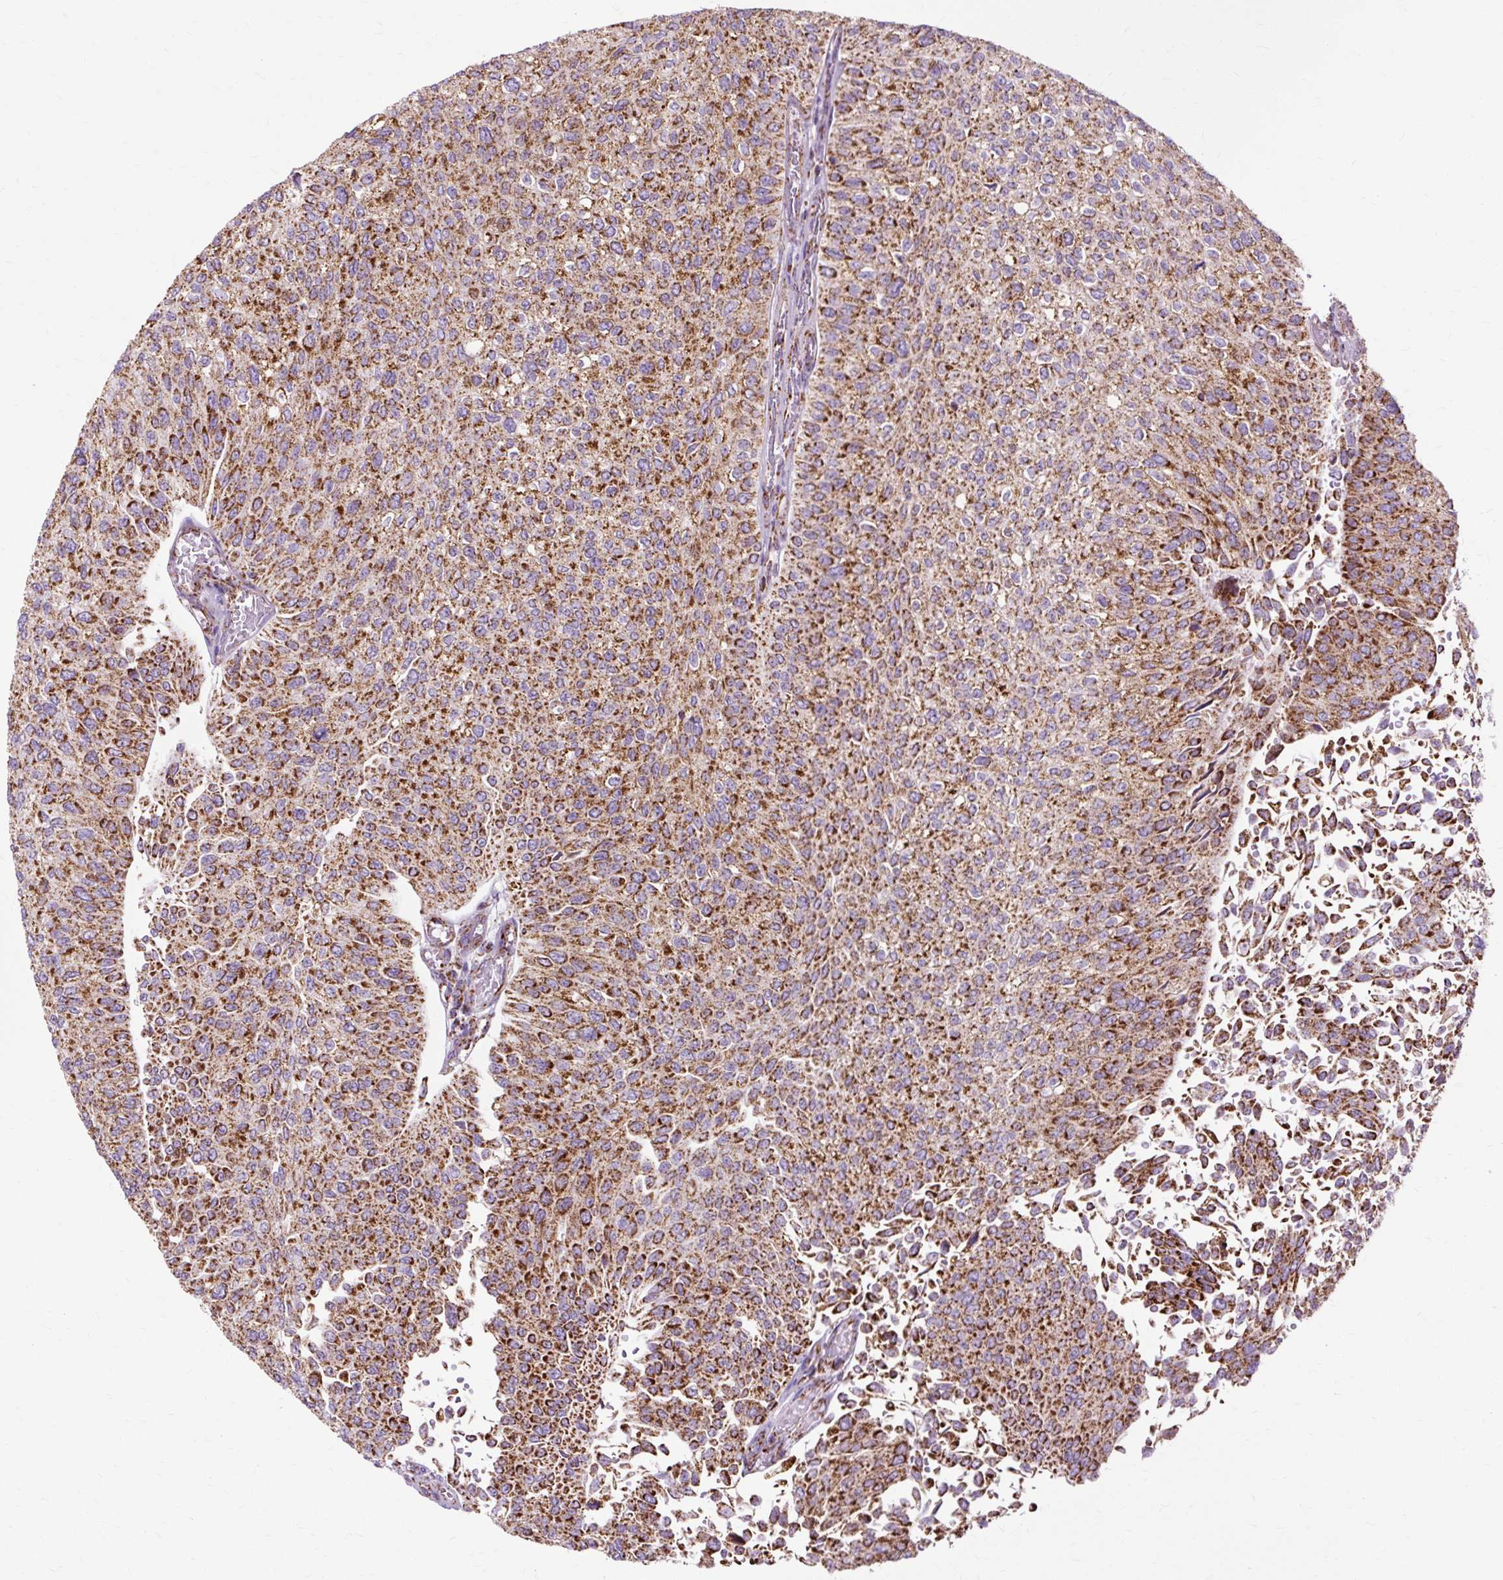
{"staining": {"intensity": "strong", "quantity": ">75%", "location": "cytoplasmic/membranous"}, "tissue": "urothelial cancer", "cell_type": "Tumor cells", "image_type": "cancer", "snomed": [{"axis": "morphology", "description": "Urothelial carcinoma, NOS"}, {"axis": "topography", "description": "Urinary bladder"}], "caption": "Protein positivity by IHC displays strong cytoplasmic/membranous positivity in about >75% of tumor cells in urothelial cancer.", "gene": "DLAT", "patient": {"sex": "male", "age": 59}}